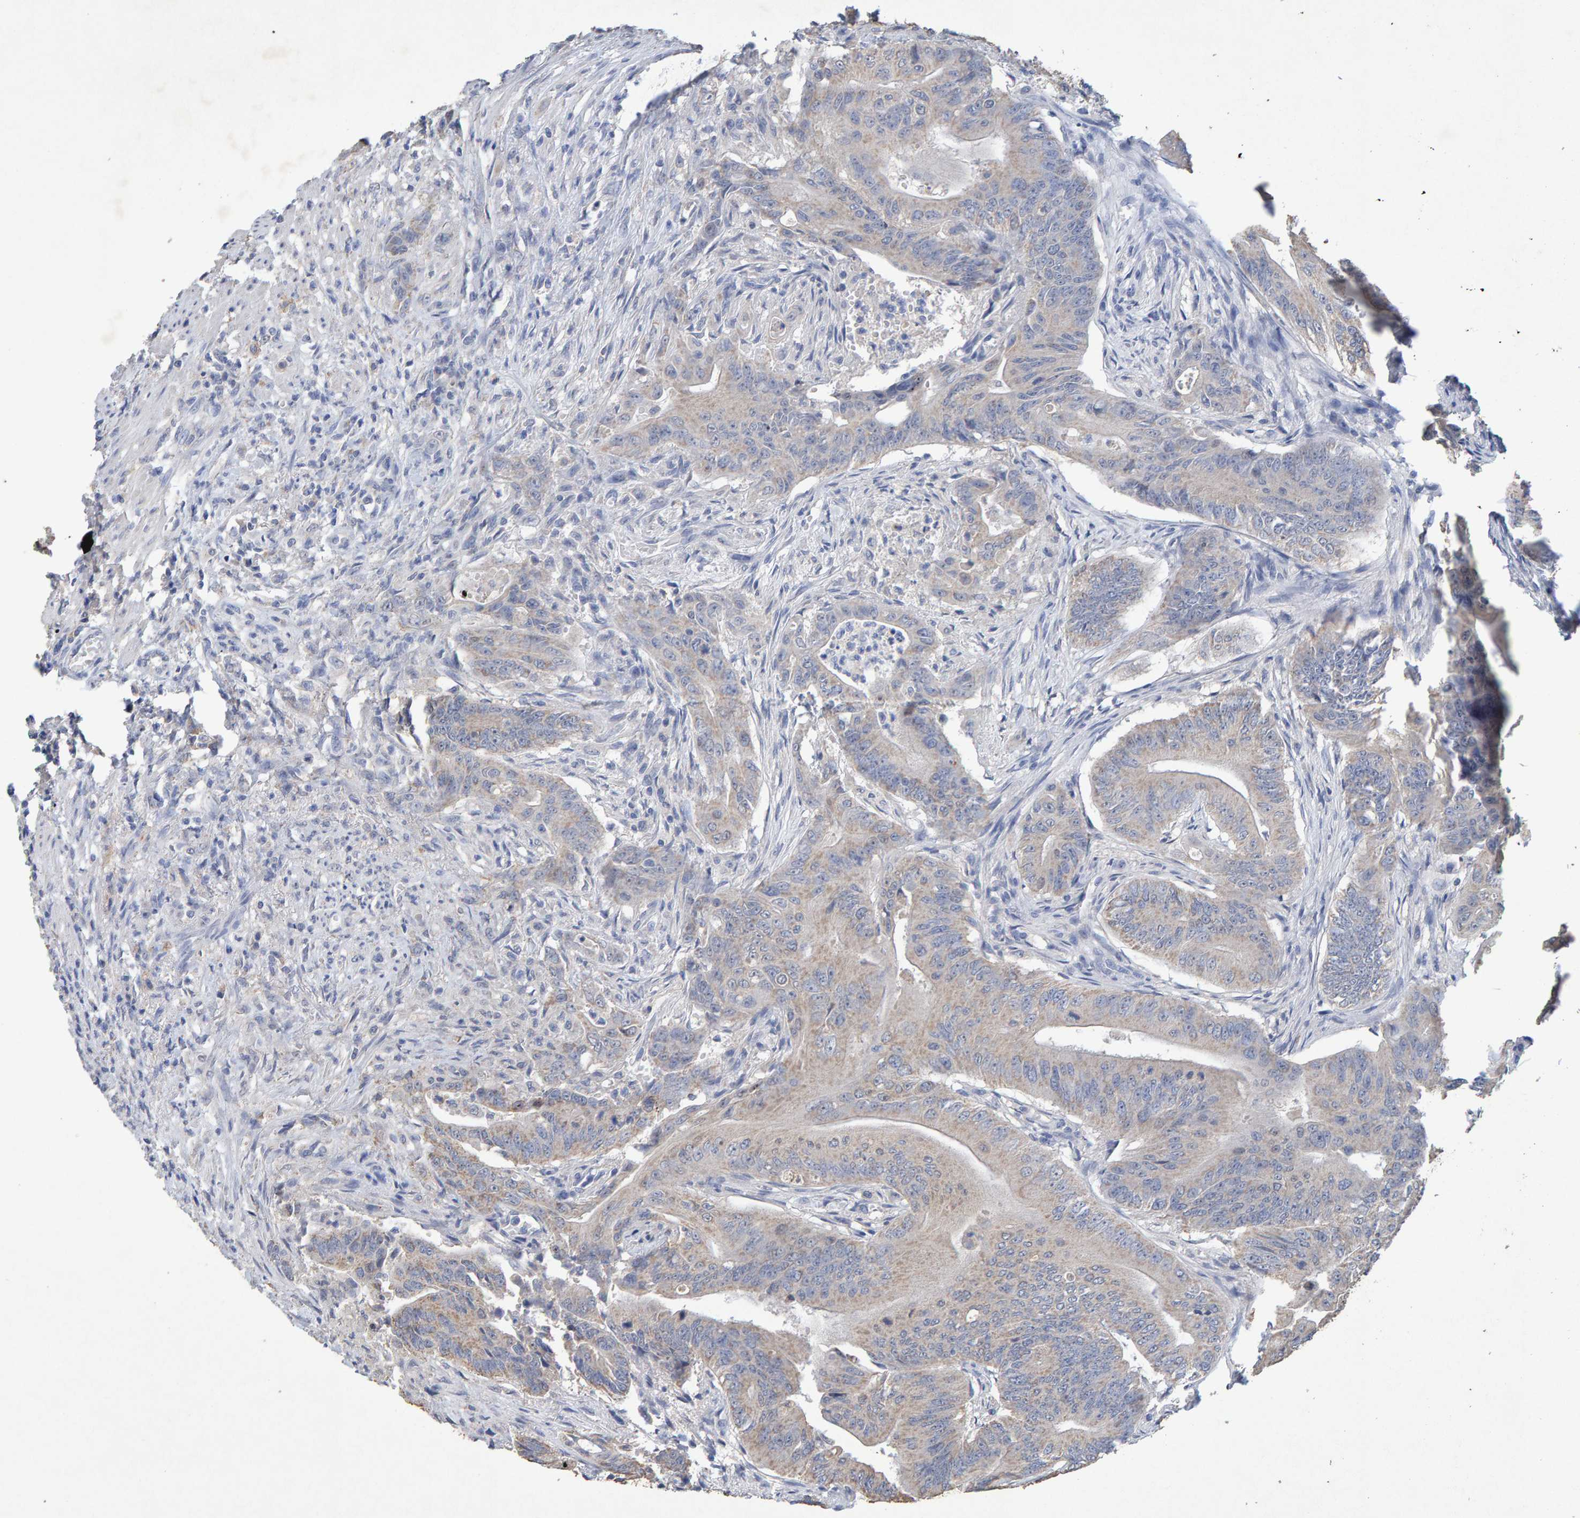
{"staining": {"intensity": "weak", "quantity": "<25%", "location": "cytoplasmic/membranous"}, "tissue": "colorectal cancer", "cell_type": "Tumor cells", "image_type": "cancer", "snomed": [{"axis": "morphology", "description": "Adenoma, NOS"}, {"axis": "morphology", "description": "Adenocarcinoma, NOS"}, {"axis": "topography", "description": "Colon"}], "caption": "Tumor cells are negative for brown protein staining in colorectal adenocarcinoma.", "gene": "CTH", "patient": {"sex": "male", "age": 79}}